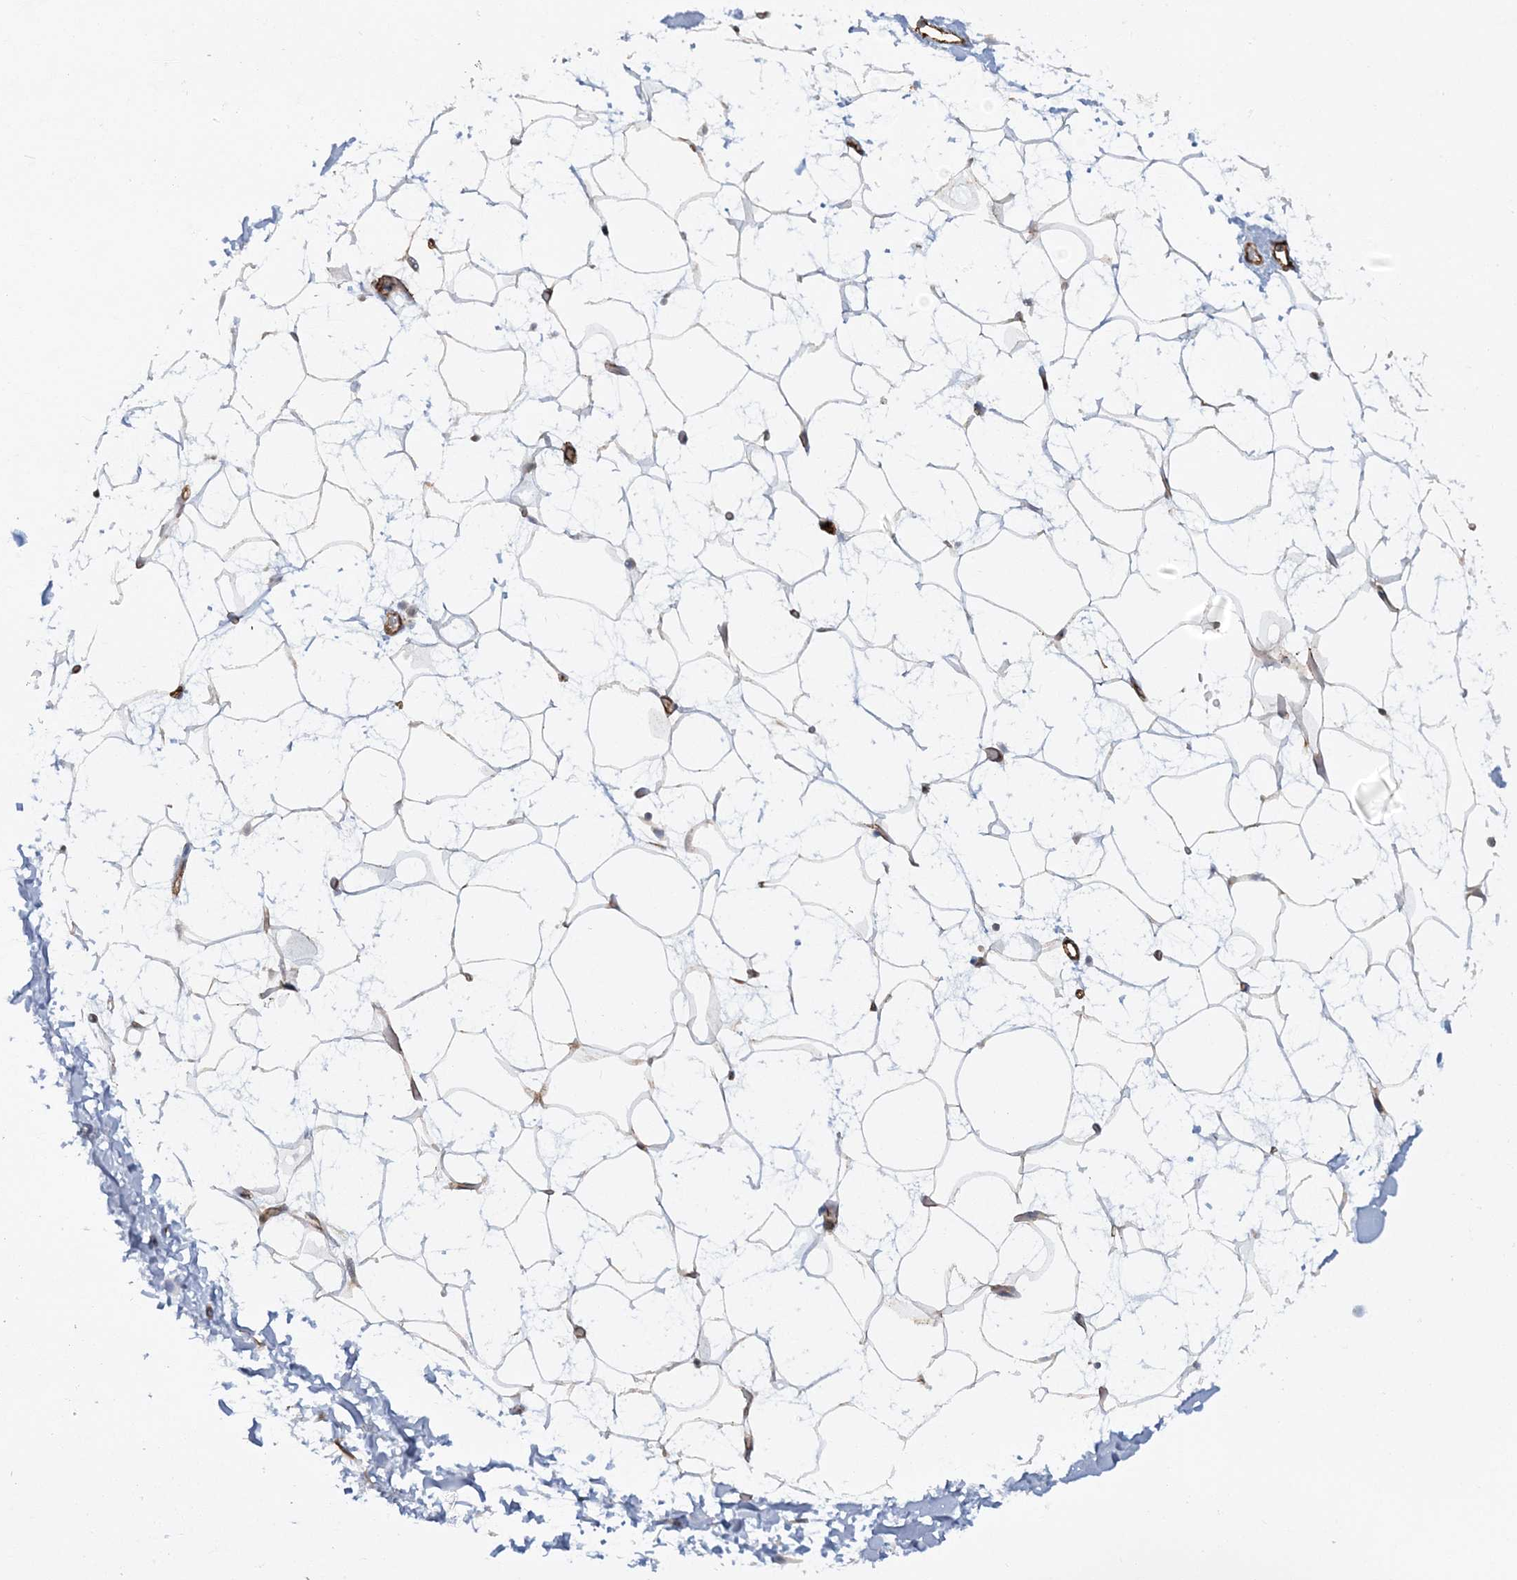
{"staining": {"intensity": "negative", "quantity": "none", "location": "none"}, "tissue": "adipose tissue", "cell_type": "Adipocytes", "image_type": "normal", "snomed": [{"axis": "morphology", "description": "Normal tissue, NOS"}, {"axis": "topography", "description": "Soft tissue"}], "caption": "Protein analysis of unremarkable adipose tissue reveals no significant positivity in adipocytes.", "gene": "AFAP1L2", "patient": {"sex": "male", "age": 72}}